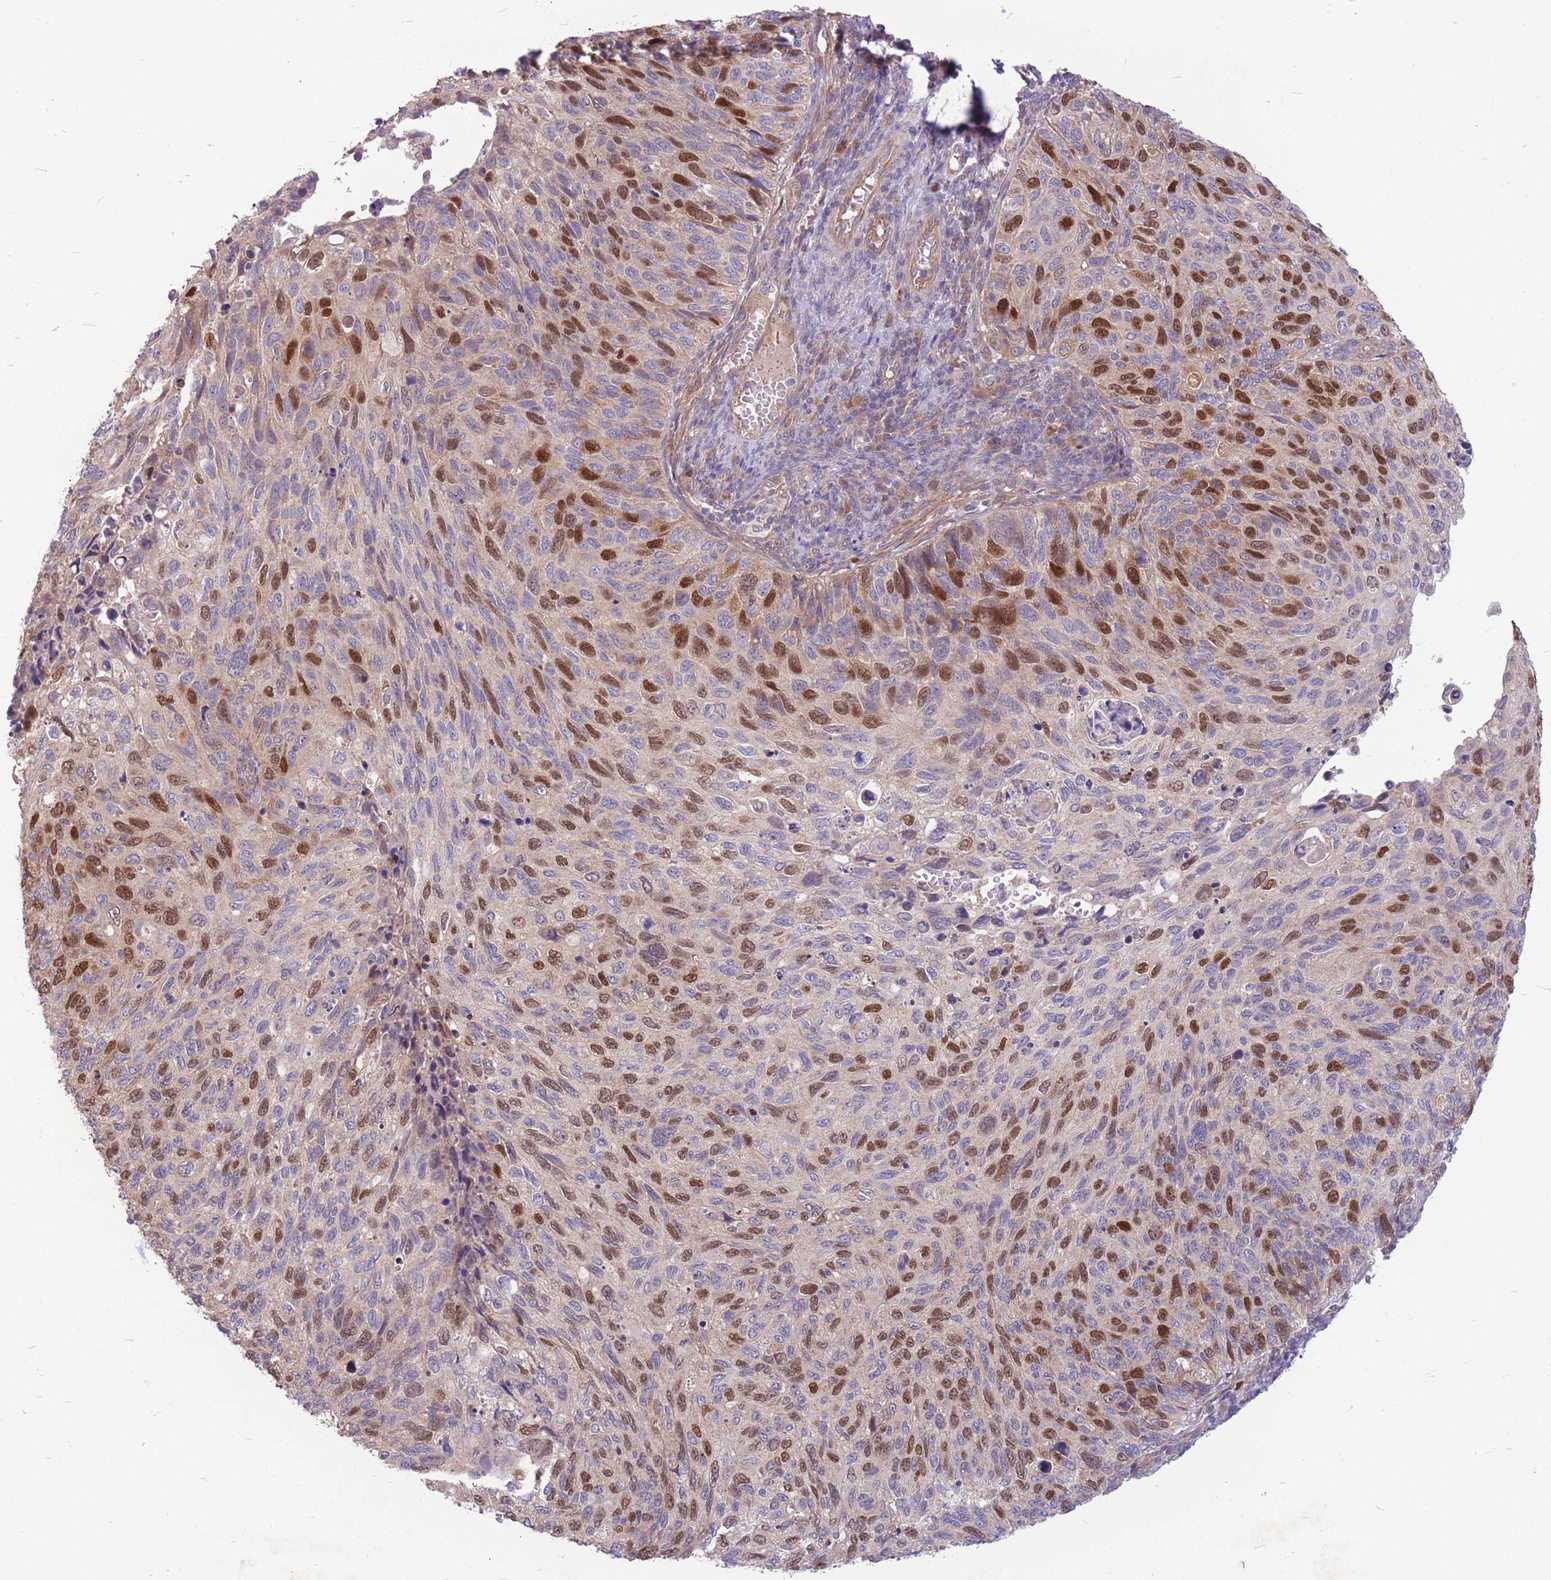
{"staining": {"intensity": "strong", "quantity": "25%-75%", "location": "nuclear"}, "tissue": "cervical cancer", "cell_type": "Tumor cells", "image_type": "cancer", "snomed": [{"axis": "morphology", "description": "Squamous cell carcinoma, NOS"}, {"axis": "topography", "description": "Cervix"}], "caption": "High-power microscopy captured an immunohistochemistry (IHC) photomicrograph of cervical cancer, revealing strong nuclear staining in approximately 25%-75% of tumor cells.", "gene": "GMNN", "patient": {"sex": "female", "age": 70}}